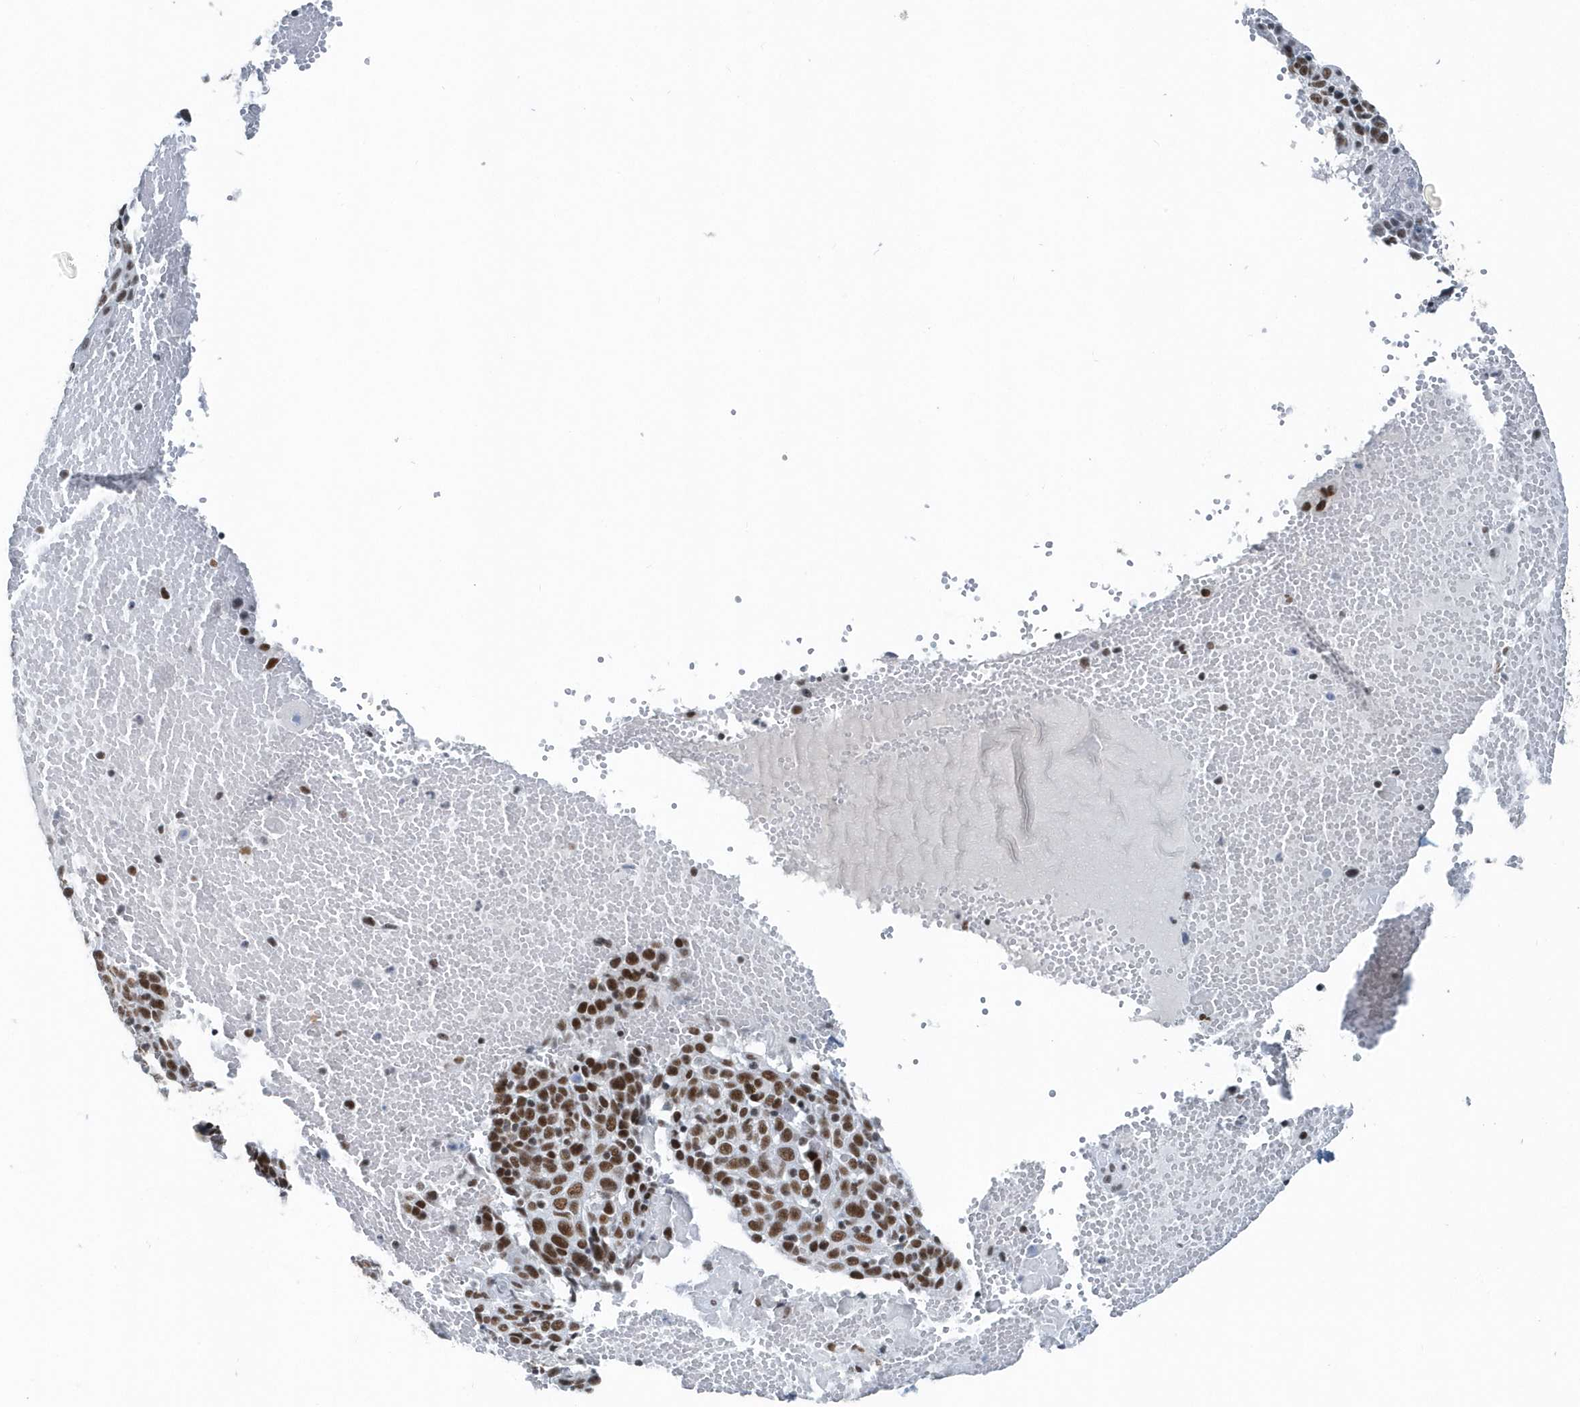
{"staining": {"intensity": "strong", "quantity": ">75%", "location": "nuclear"}, "tissue": "cervical cancer", "cell_type": "Tumor cells", "image_type": "cancer", "snomed": [{"axis": "morphology", "description": "Squamous cell carcinoma, NOS"}, {"axis": "topography", "description": "Cervix"}], "caption": "Immunohistochemical staining of human cervical squamous cell carcinoma displays high levels of strong nuclear protein staining in approximately >75% of tumor cells.", "gene": "FIP1L1", "patient": {"sex": "female", "age": 74}}